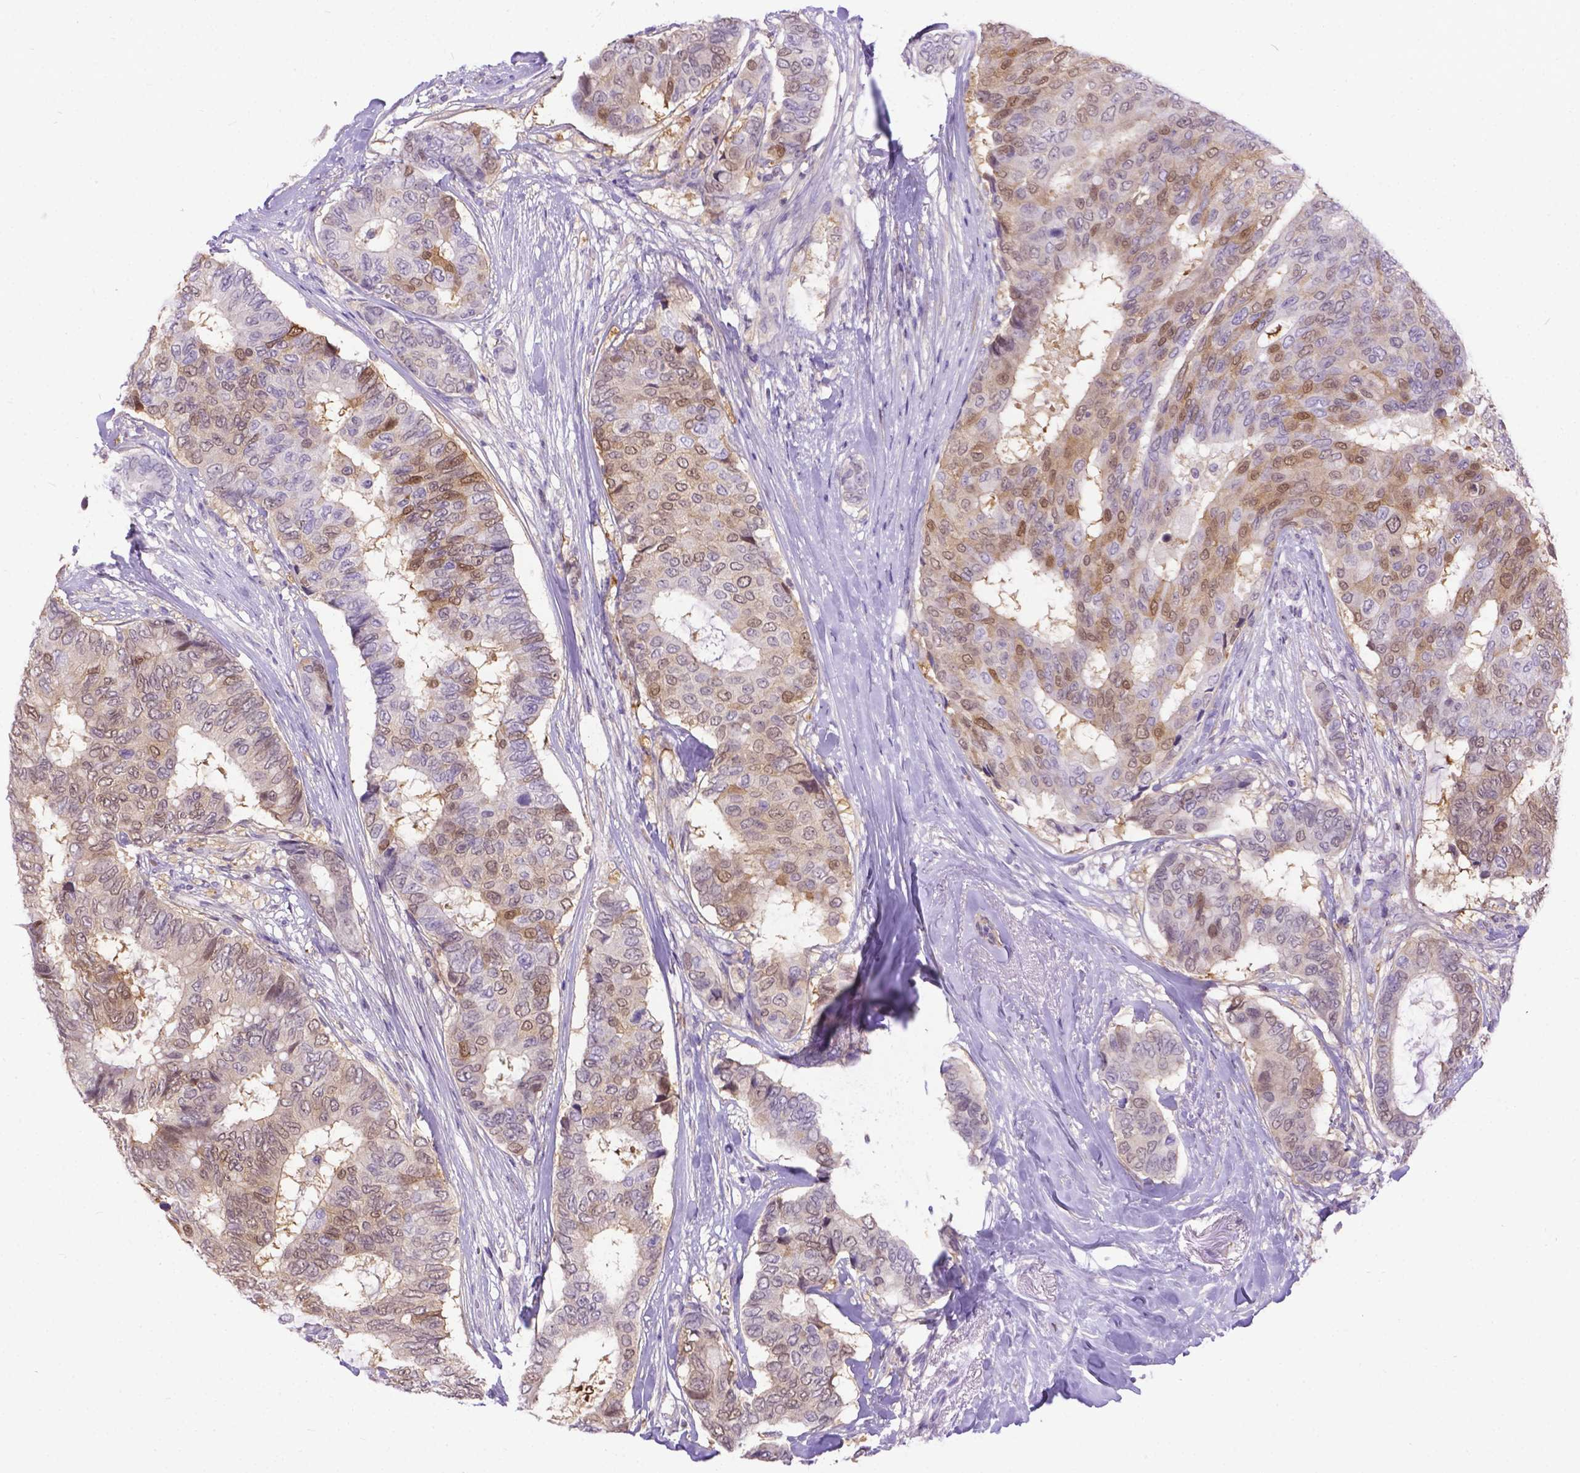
{"staining": {"intensity": "weak", "quantity": "25%-75%", "location": "cytoplasmic/membranous,nuclear"}, "tissue": "breast cancer", "cell_type": "Tumor cells", "image_type": "cancer", "snomed": [{"axis": "morphology", "description": "Duct carcinoma"}, {"axis": "topography", "description": "Breast"}], "caption": "Approximately 25%-75% of tumor cells in breast infiltrating ductal carcinoma demonstrate weak cytoplasmic/membranous and nuclear protein staining as visualized by brown immunohistochemical staining.", "gene": "TMEM169", "patient": {"sex": "female", "age": 75}}